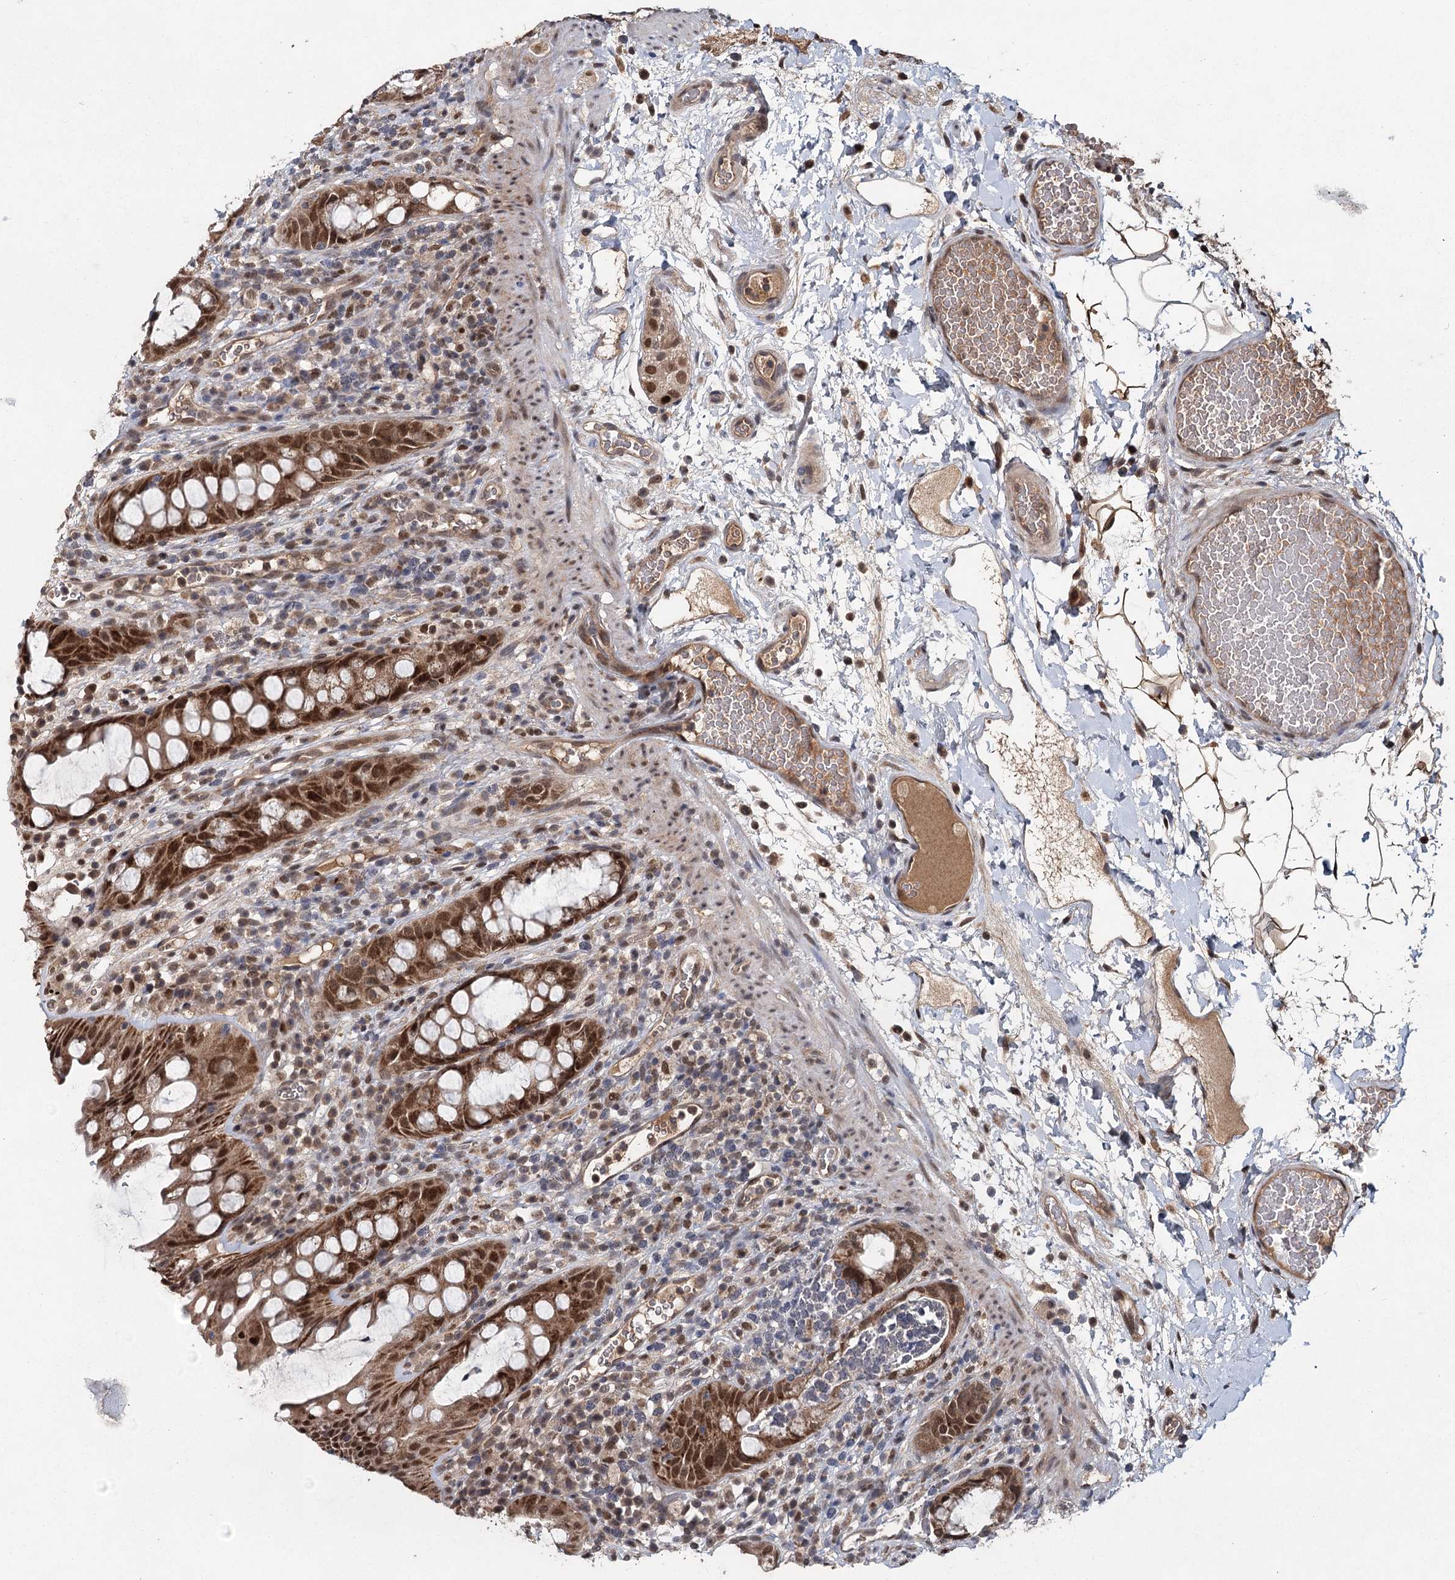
{"staining": {"intensity": "strong", "quantity": ">75%", "location": "cytoplasmic/membranous,nuclear"}, "tissue": "rectum", "cell_type": "Glandular cells", "image_type": "normal", "snomed": [{"axis": "morphology", "description": "Normal tissue, NOS"}, {"axis": "topography", "description": "Rectum"}], "caption": "Protein analysis of normal rectum reveals strong cytoplasmic/membranous,nuclear expression in about >75% of glandular cells.", "gene": "MYG1", "patient": {"sex": "female", "age": 57}}